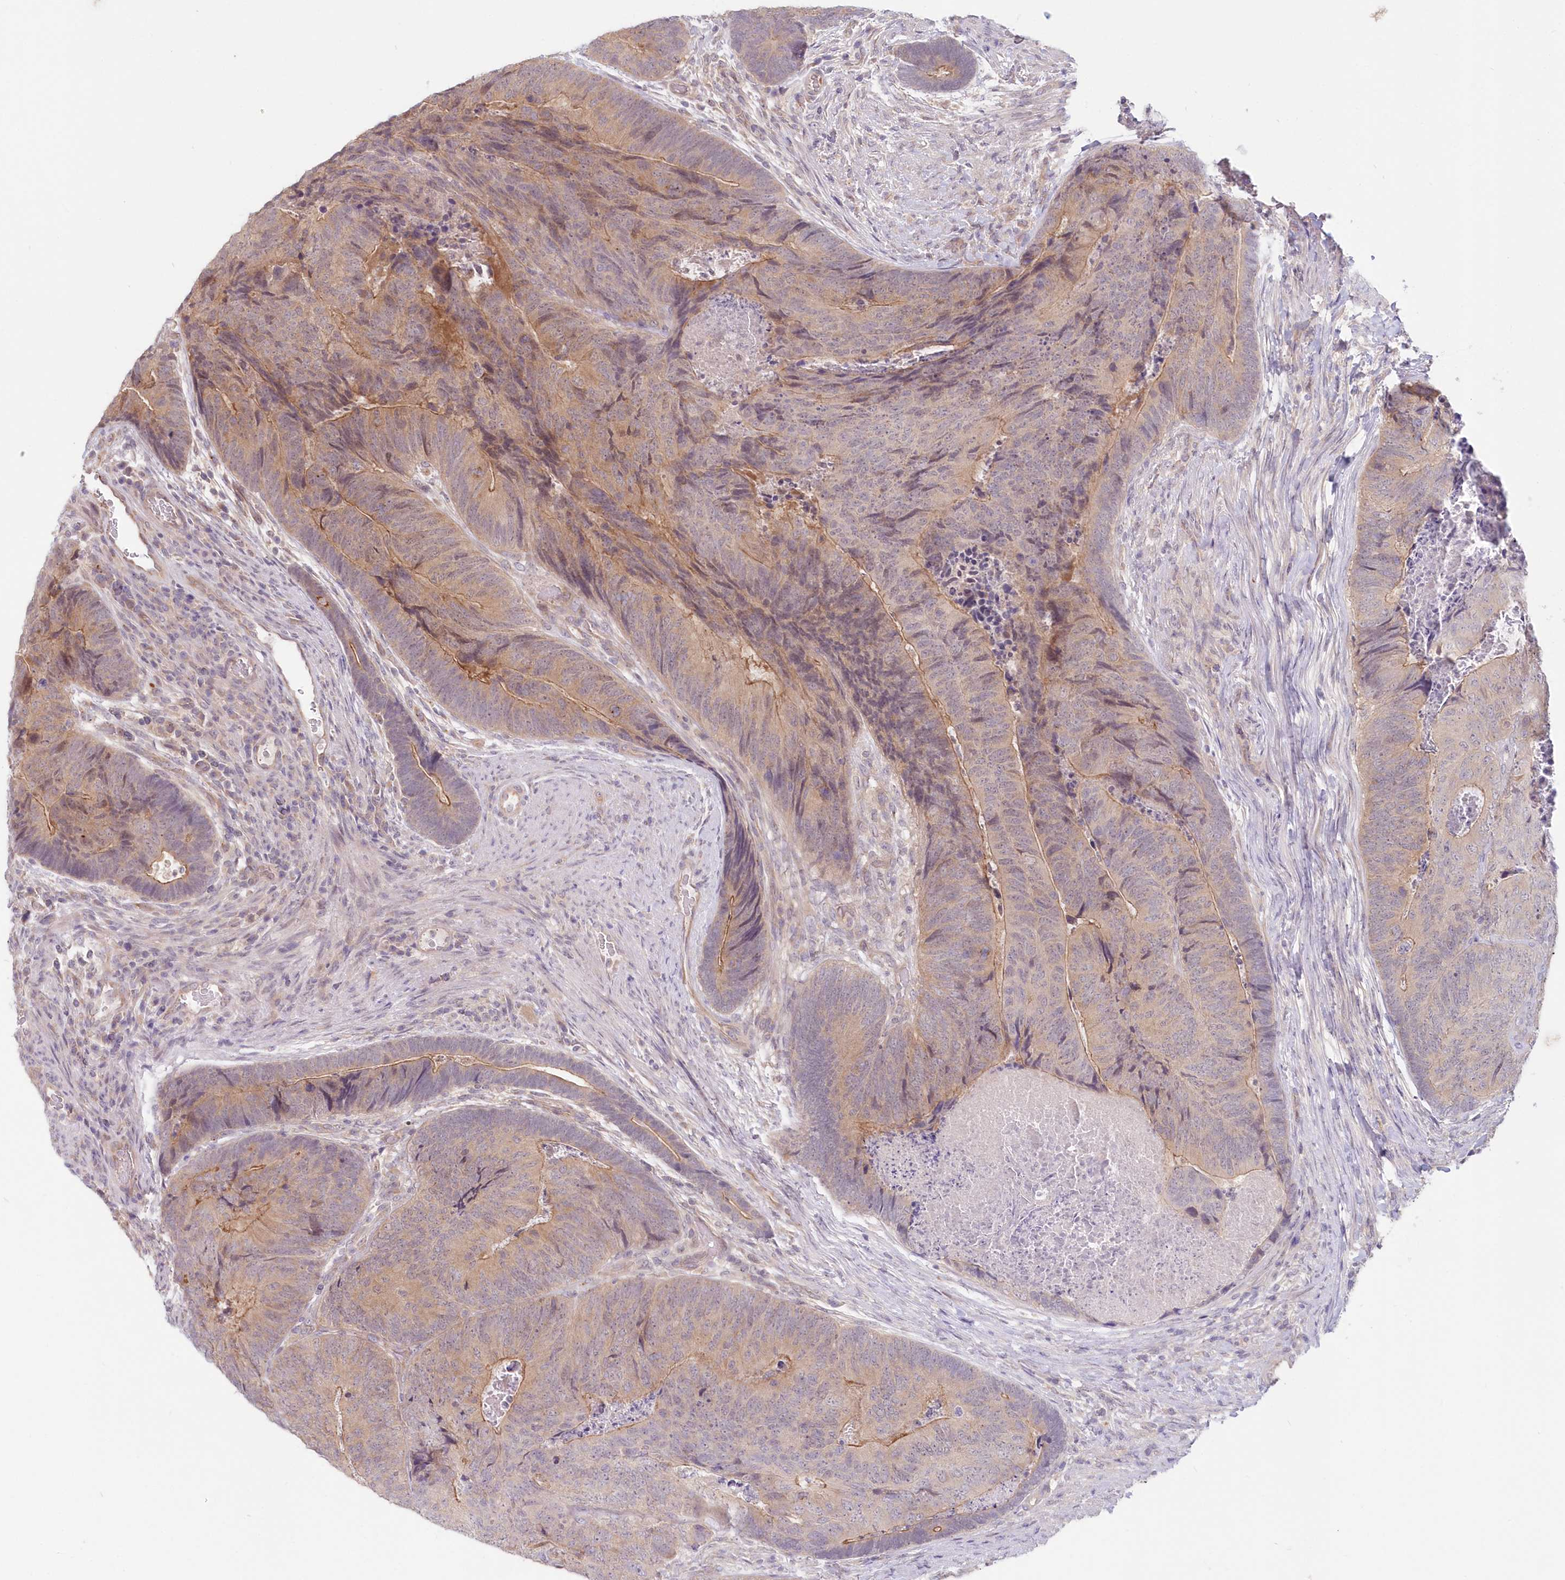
{"staining": {"intensity": "weak", "quantity": "25%-75%", "location": "cytoplasmic/membranous"}, "tissue": "colorectal cancer", "cell_type": "Tumor cells", "image_type": "cancer", "snomed": [{"axis": "morphology", "description": "Adenocarcinoma, NOS"}, {"axis": "topography", "description": "Colon"}], "caption": "Protein expression analysis of human colorectal adenocarcinoma reveals weak cytoplasmic/membranous expression in about 25%-75% of tumor cells.", "gene": "KATNA1", "patient": {"sex": "female", "age": 67}}